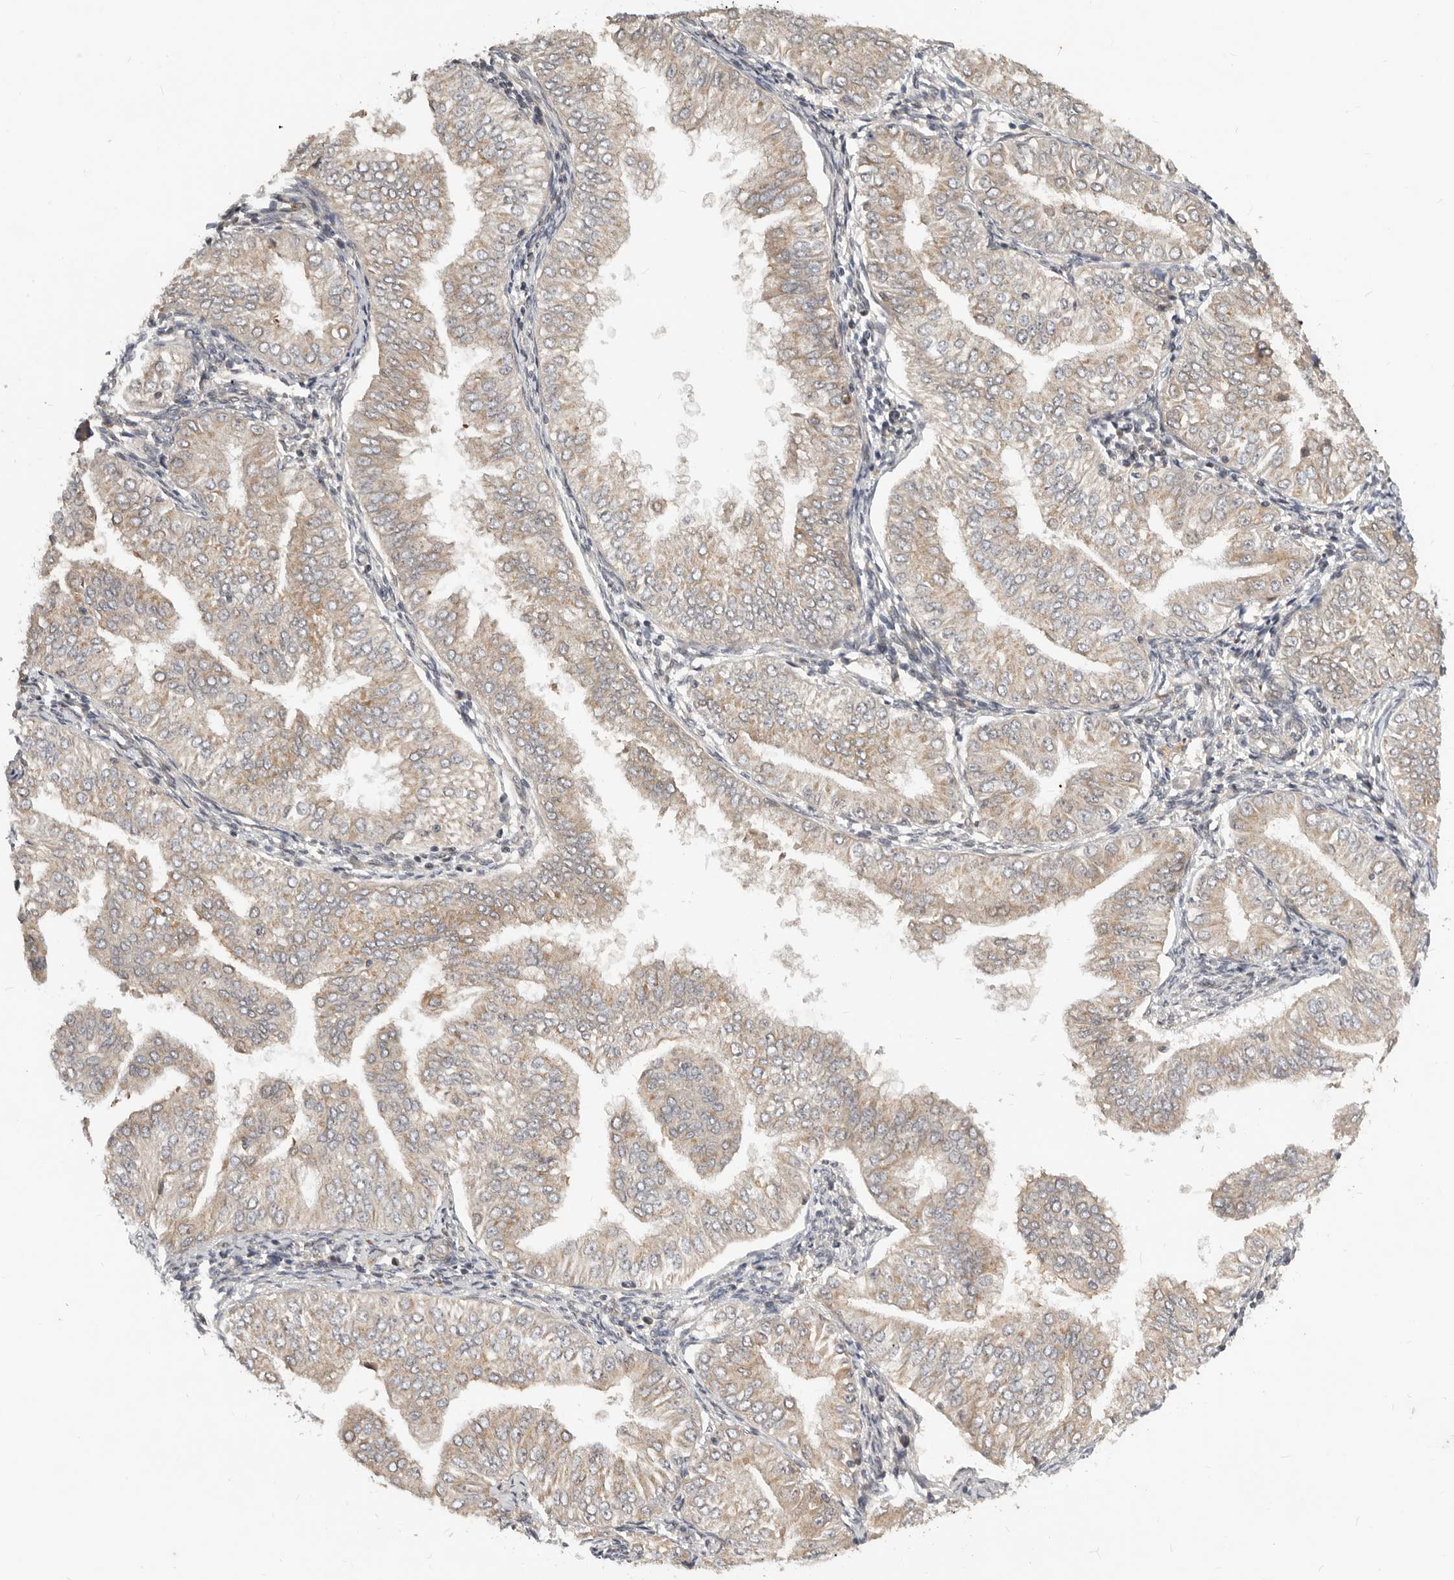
{"staining": {"intensity": "weak", "quantity": ">75%", "location": "cytoplasmic/membranous"}, "tissue": "endometrial cancer", "cell_type": "Tumor cells", "image_type": "cancer", "snomed": [{"axis": "morphology", "description": "Normal tissue, NOS"}, {"axis": "morphology", "description": "Adenocarcinoma, NOS"}, {"axis": "topography", "description": "Endometrium"}], "caption": "About >75% of tumor cells in human endometrial adenocarcinoma display weak cytoplasmic/membranous protein staining as visualized by brown immunohistochemical staining.", "gene": "NPY4R", "patient": {"sex": "female", "age": 53}}